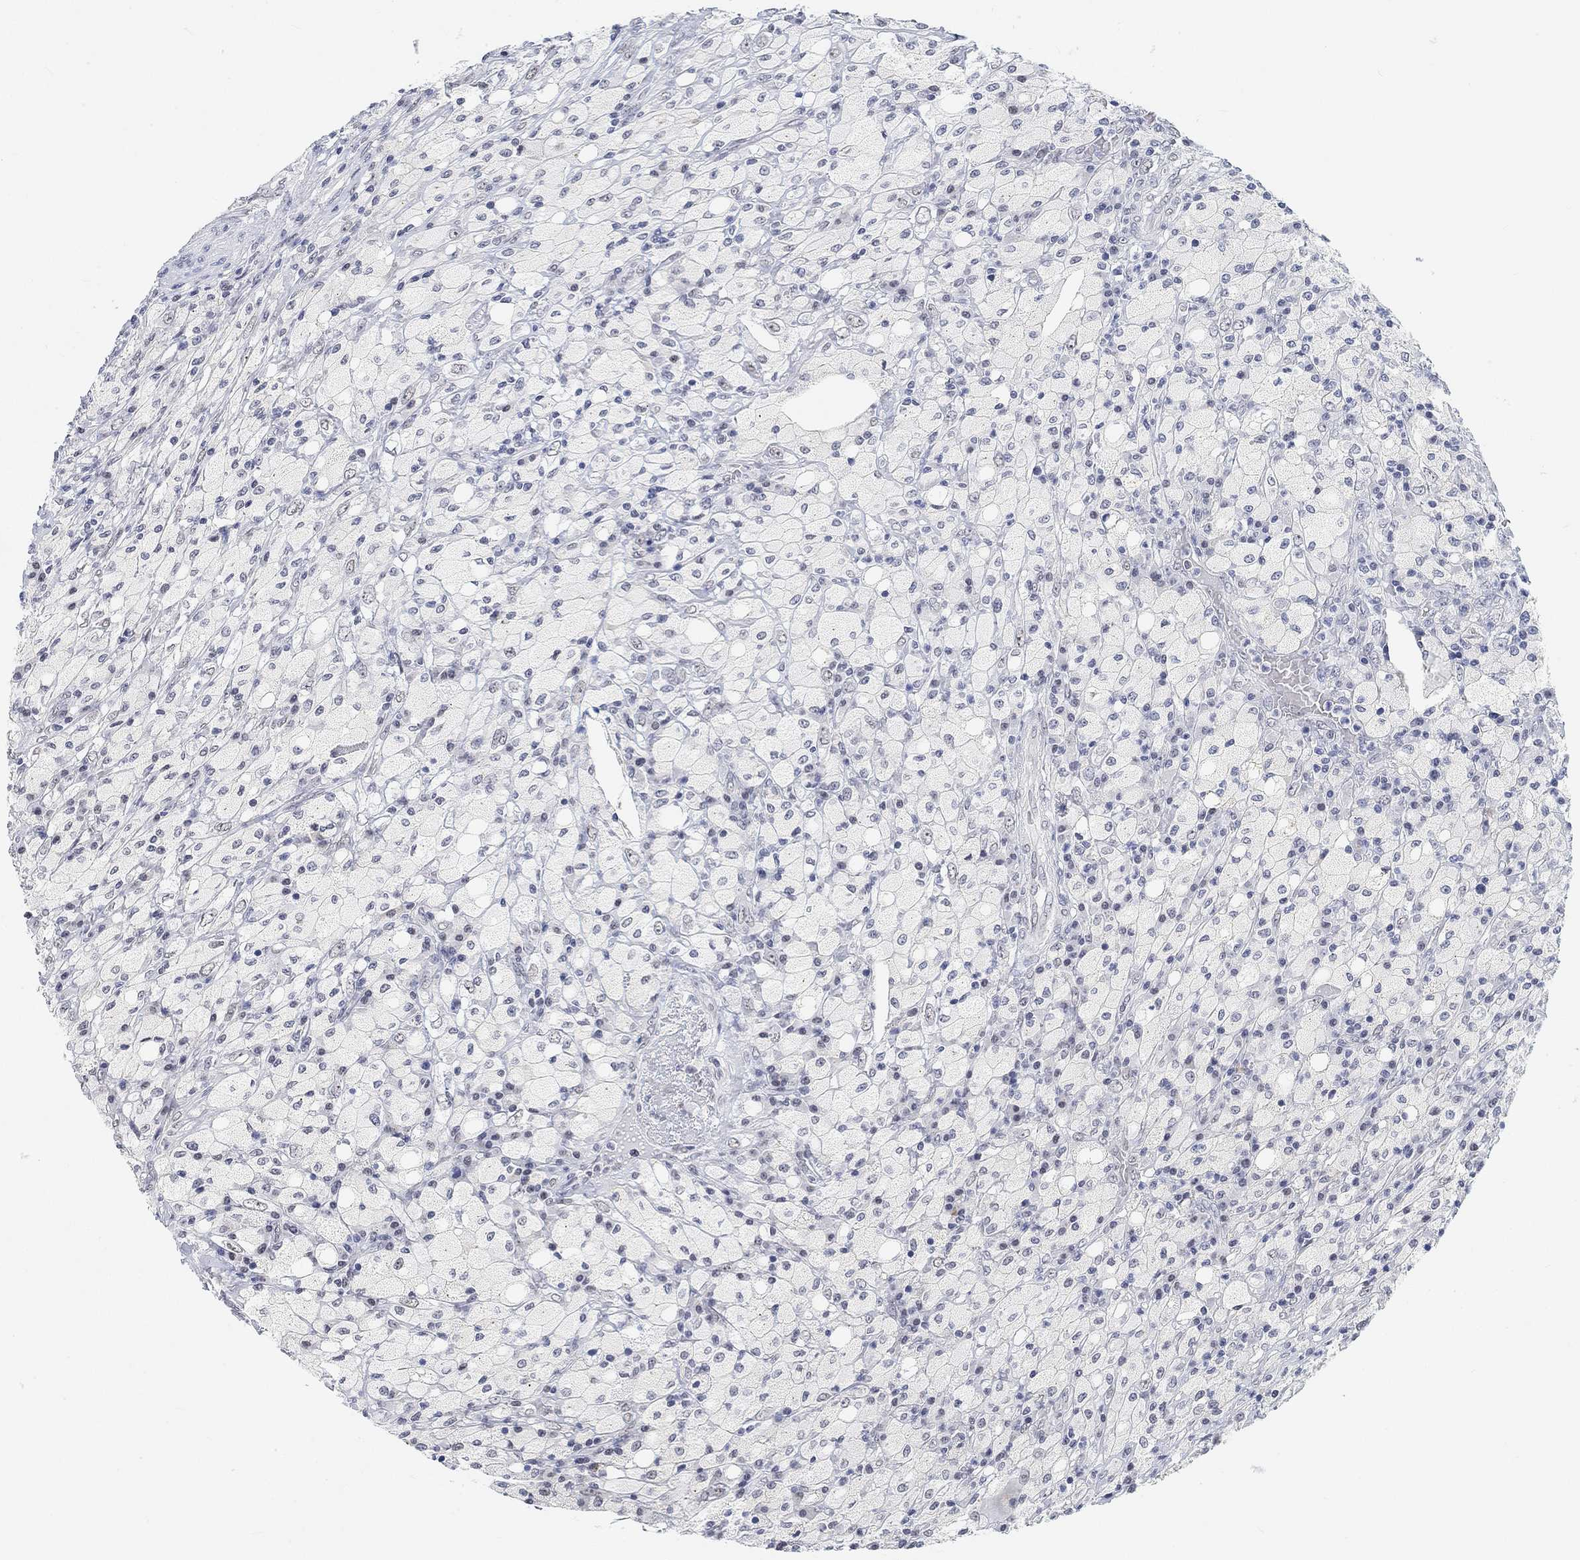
{"staining": {"intensity": "negative", "quantity": "none", "location": "none"}, "tissue": "testis cancer", "cell_type": "Tumor cells", "image_type": "cancer", "snomed": [{"axis": "morphology", "description": "Necrosis, NOS"}, {"axis": "morphology", "description": "Carcinoma, Embryonal, NOS"}, {"axis": "topography", "description": "Testis"}], "caption": "Tumor cells show no significant expression in testis cancer (embryonal carcinoma).", "gene": "PURG", "patient": {"sex": "male", "age": 19}}